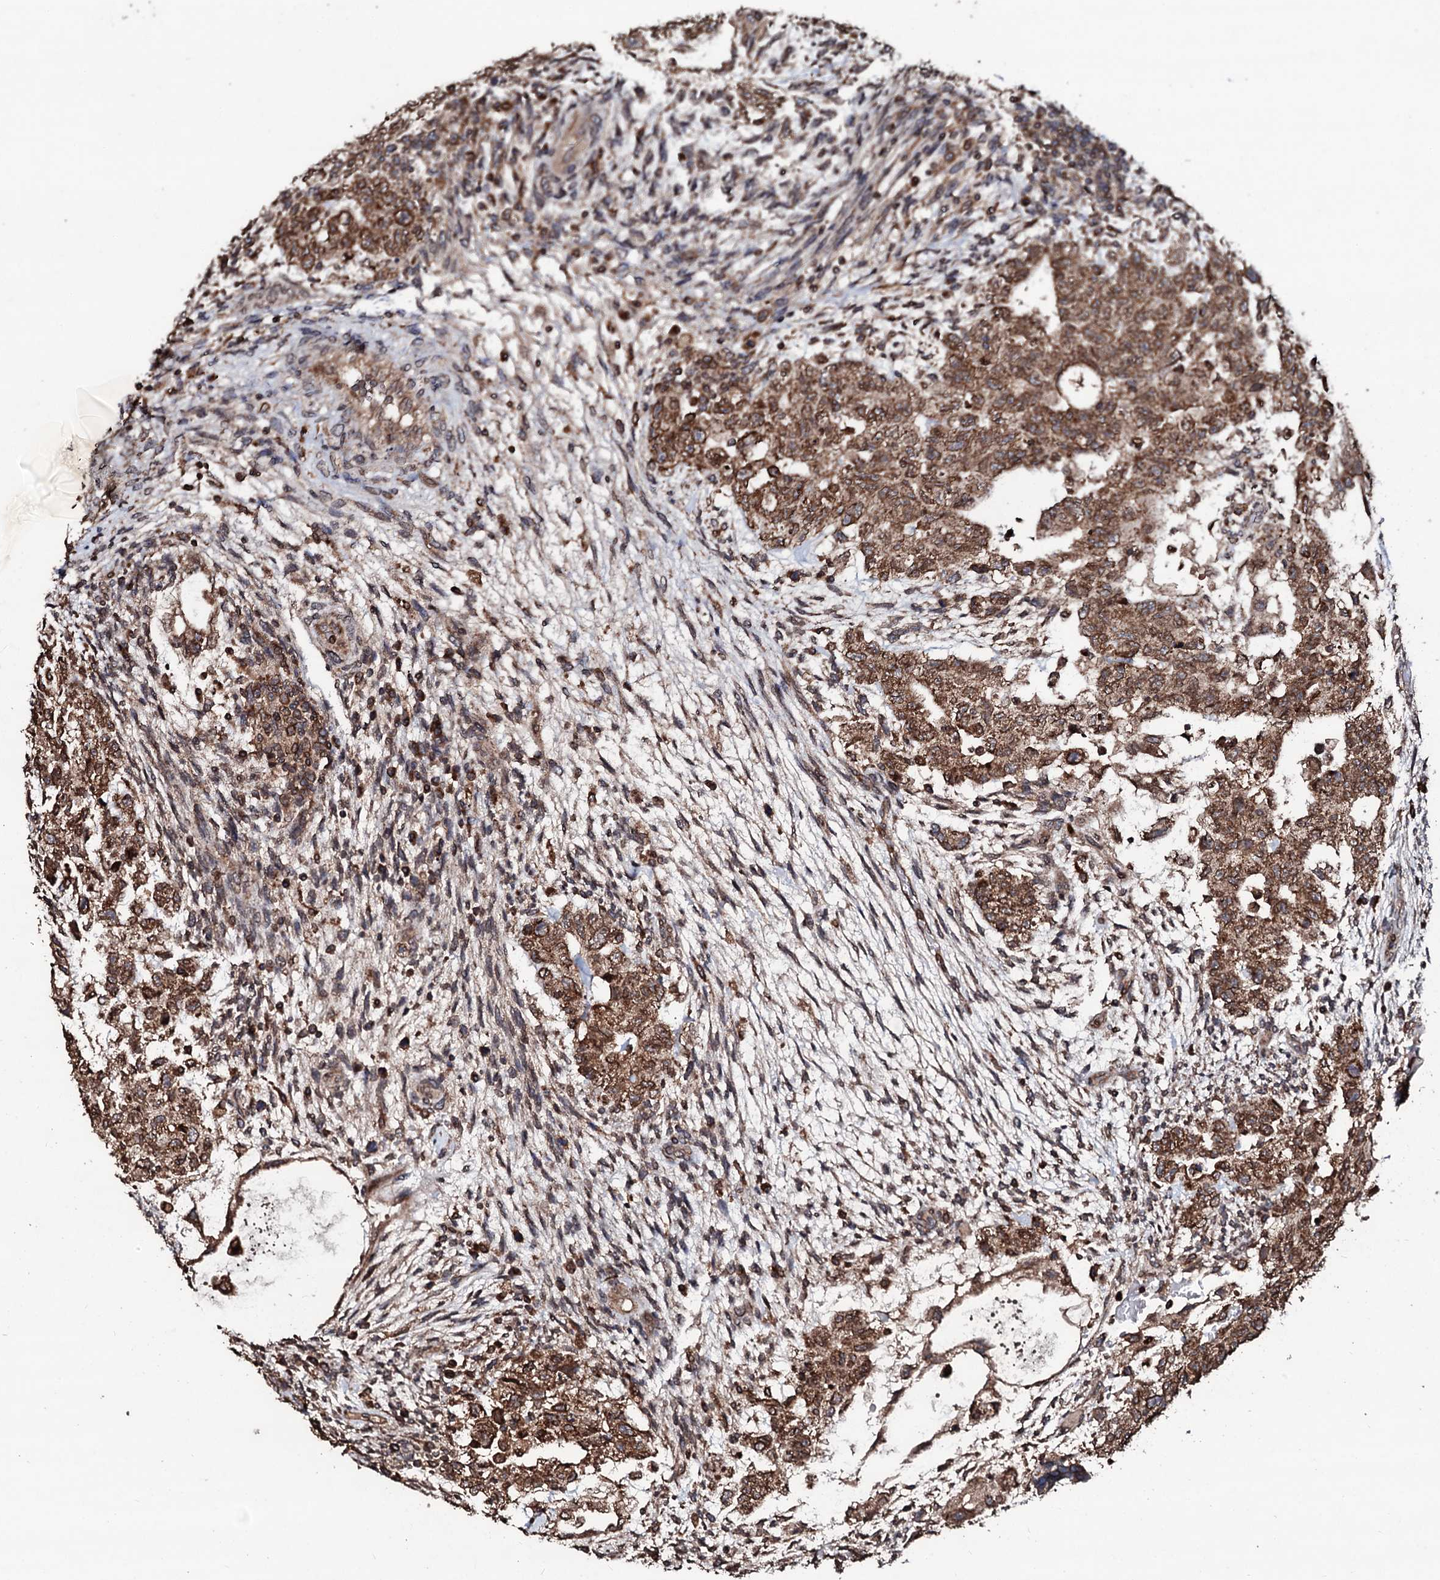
{"staining": {"intensity": "strong", "quantity": ">75%", "location": "cytoplasmic/membranous"}, "tissue": "testis cancer", "cell_type": "Tumor cells", "image_type": "cancer", "snomed": [{"axis": "morphology", "description": "Carcinoma, Embryonal, NOS"}, {"axis": "topography", "description": "Testis"}], "caption": "DAB (3,3'-diaminobenzidine) immunohistochemical staining of testis cancer (embryonal carcinoma) shows strong cytoplasmic/membranous protein expression in about >75% of tumor cells.", "gene": "SDHAF2", "patient": {"sex": "male", "age": 36}}